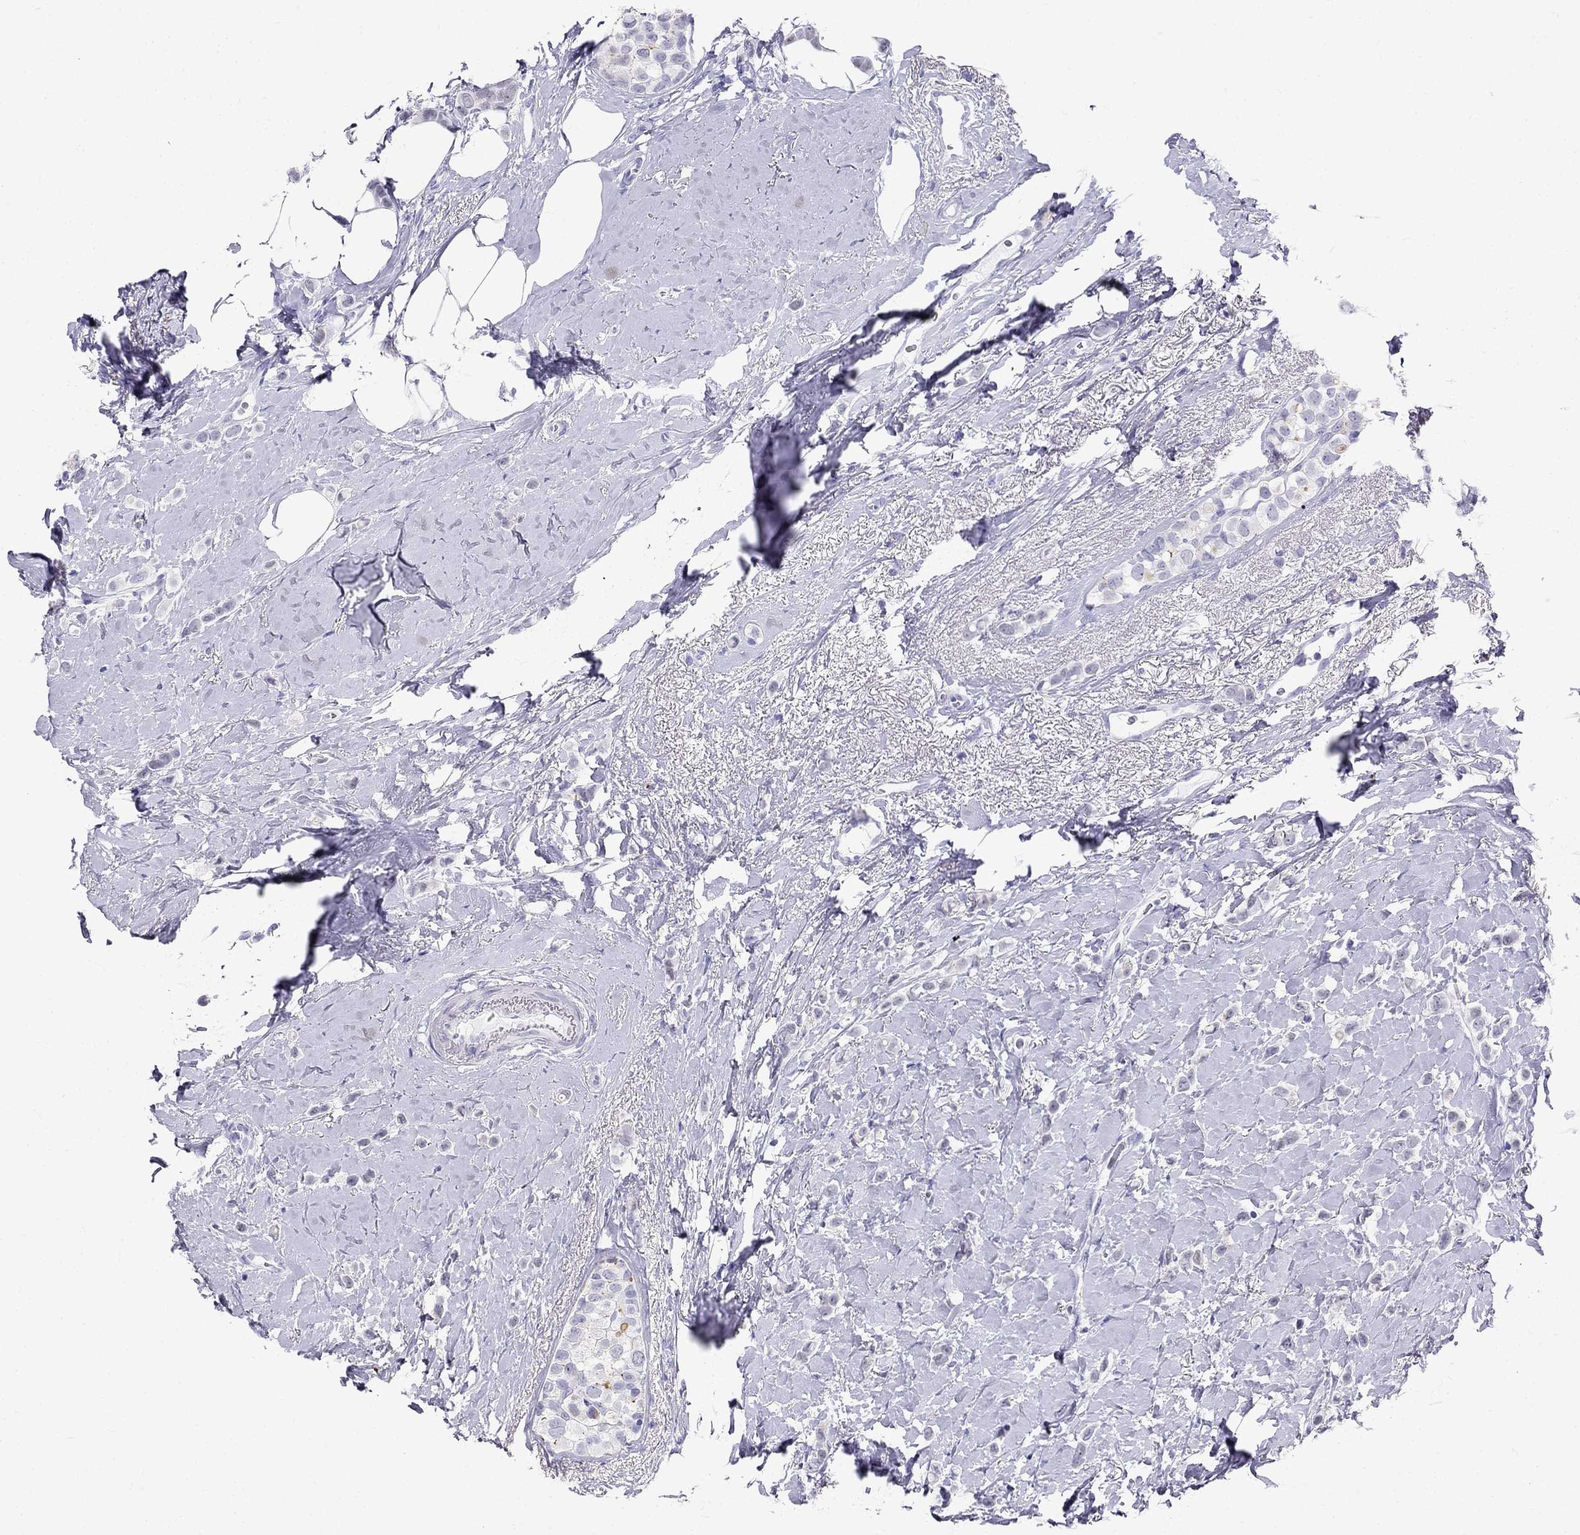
{"staining": {"intensity": "negative", "quantity": "none", "location": "none"}, "tissue": "breast cancer", "cell_type": "Tumor cells", "image_type": "cancer", "snomed": [{"axis": "morphology", "description": "Lobular carcinoma"}, {"axis": "topography", "description": "Breast"}], "caption": "An immunohistochemistry (IHC) histopathology image of breast lobular carcinoma is shown. There is no staining in tumor cells of breast lobular carcinoma.", "gene": "PPP1R36", "patient": {"sex": "female", "age": 66}}